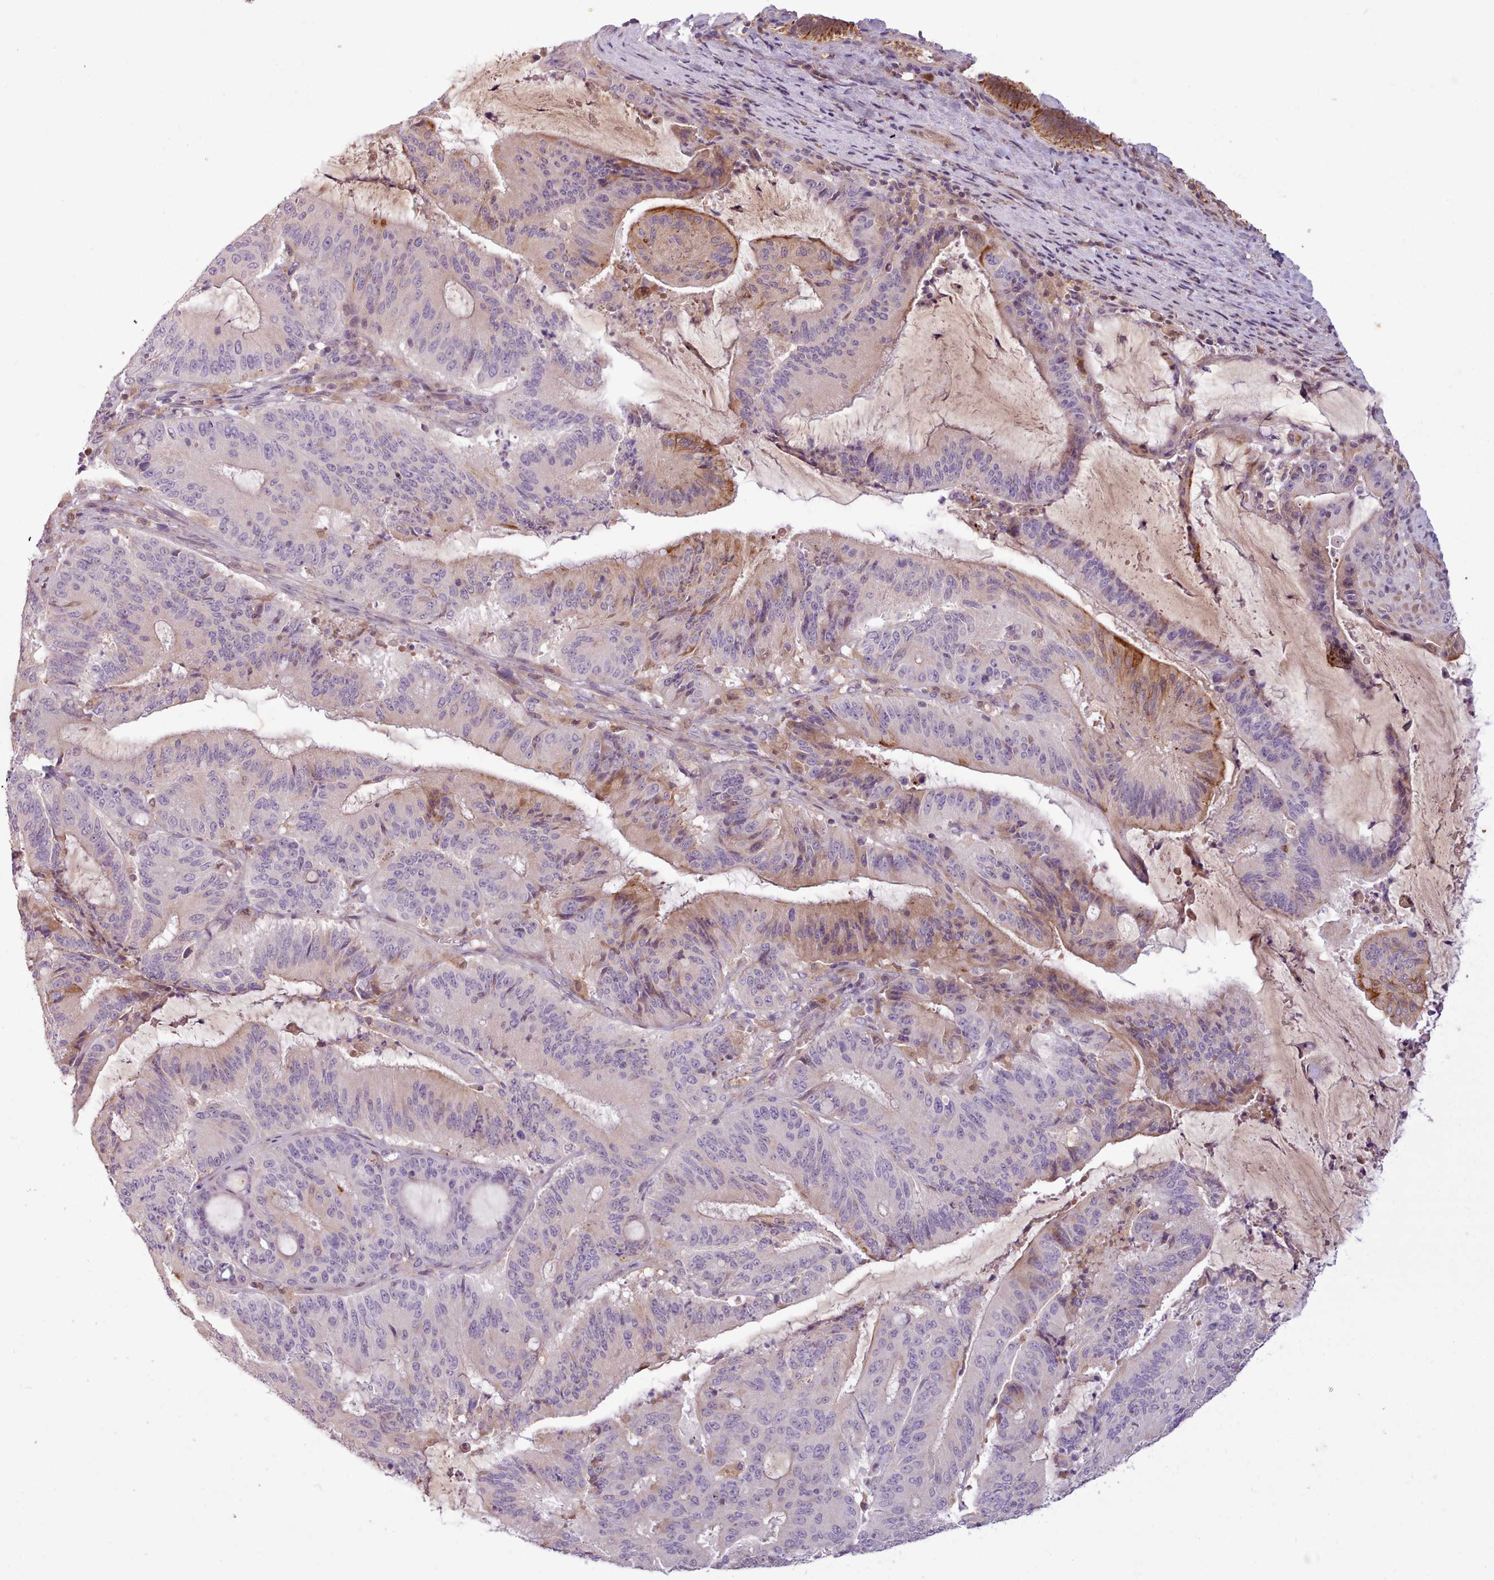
{"staining": {"intensity": "moderate", "quantity": "<25%", "location": "cytoplasmic/membranous"}, "tissue": "liver cancer", "cell_type": "Tumor cells", "image_type": "cancer", "snomed": [{"axis": "morphology", "description": "Normal tissue, NOS"}, {"axis": "morphology", "description": "Cholangiocarcinoma"}, {"axis": "topography", "description": "Liver"}, {"axis": "topography", "description": "Peripheral nerve tissue"}], "caption": "Cholangiocarcinoma (liver) stained with a protein marker displays moderate staining in tumor cells.", "gene": "NMRK1", "patient": {"sex": "female", "age": 73}}